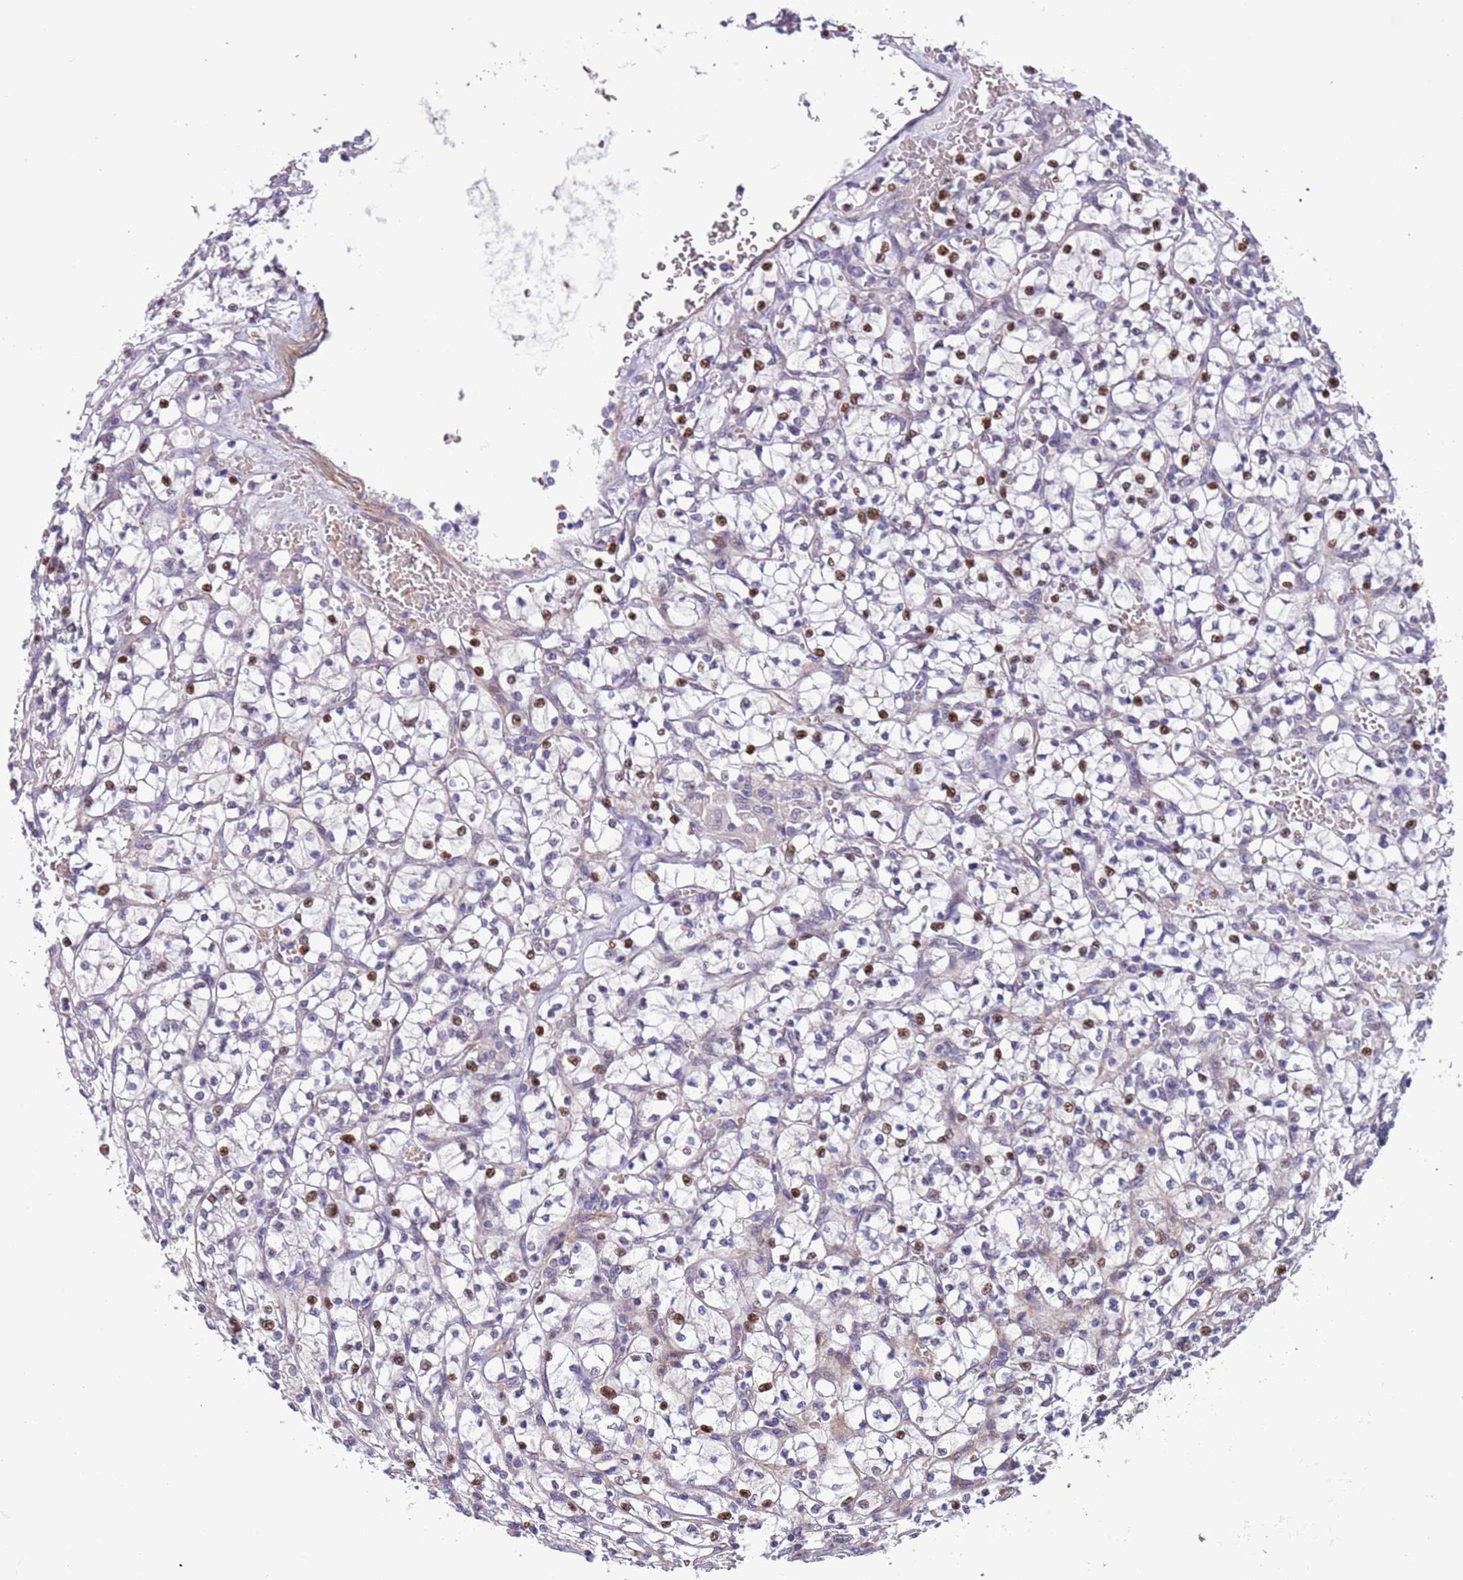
{"staining": {"intensity": "moderate", "quantity": "<25%", "location": "nuclear"}, "tissue": "renal cancer", "cell_type": "Tumor cells", "image_type": "cancer", "snomed": [{"axis": "morphology", "description": "Adenocarcinoma, NOS"}, {"axis": "topography", "description": "Kidney"}], "caption": "Moderate nuclear positivity is appreciated in about <25% of tumor cells in renal cancer (adenocarcinoma).", "gene": "PLEKHH1", "patient": {"sex": "female", "age": 64}}